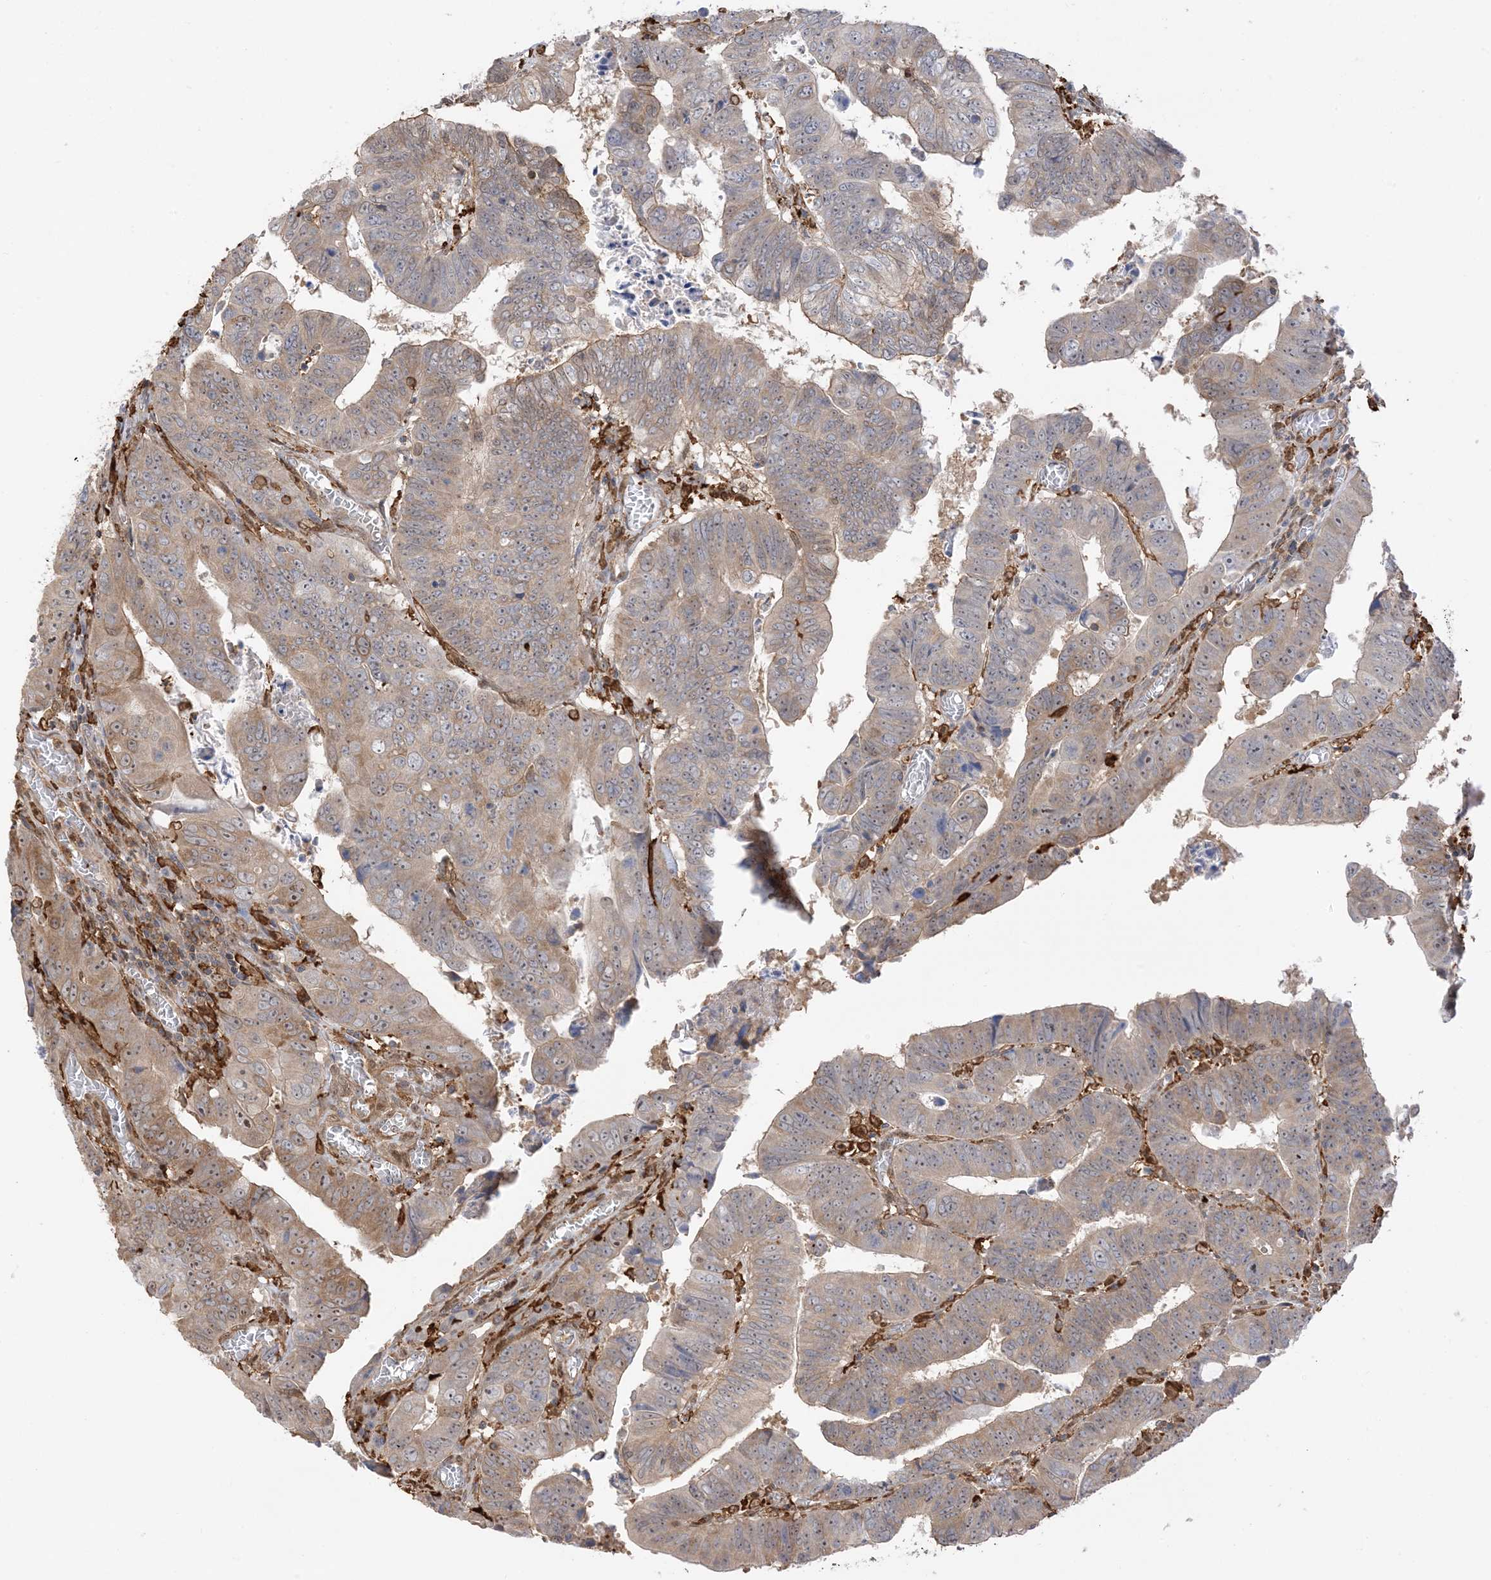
{"staining": {"intensity": "moderate", "quantity": "25%-75%", "location": "cytoplasmic/membranous"}, "tissue": "colorectal cancer", "cell_type": "Tumor cells", "image_type": "cancer", "snomed": [{"axis": "morphology", "description": "Normal tissue, NOS"}, {"axis": "morphology", "description": "Adenocarcinoma, NOS"}, {"axis": "topography", "description": "Rectum"}], "caption": "Protein staining of colorectal cancer tissue displays moderate cytoplasmic/membranous positivity in about 25%-75% of tumor cells.", "gene": "PHACTR2", "patient": {"sex": "female", "age": 65}}